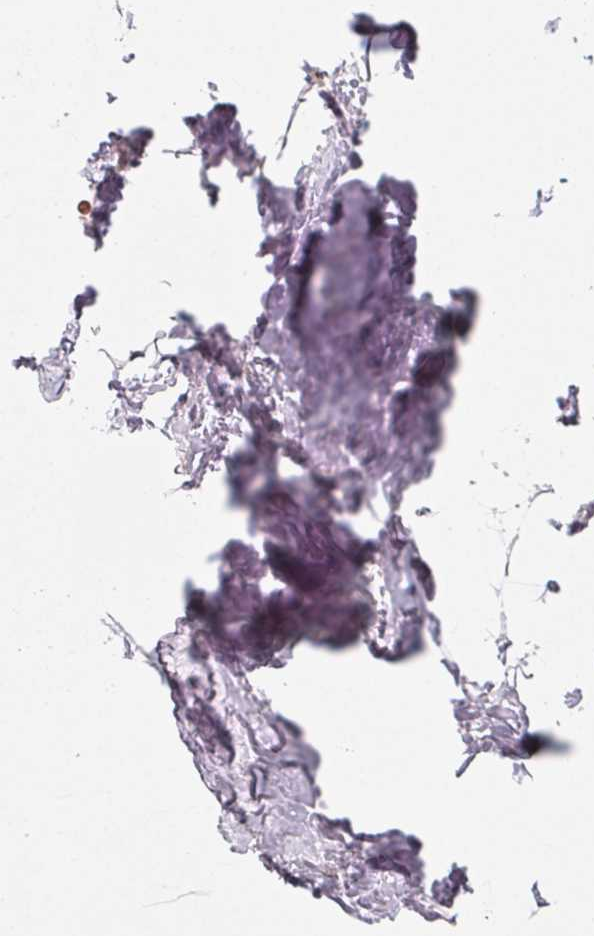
{"staining": {"intensity": "weak", "quantity": "<25%", "location": "cytoplasmic/membranous"}, "tissue": "breast", "cell_type": "Adipocytes", "image_type": "normal", "snomed": [{"axis": "morphology", "description": "Normal tissue, NOS"}, {"axis": "topography", "description": "Breast"}], "caption": "This is a micrograph of IHC staining of unremarkable breast, which shows no positivity in adipocytes. (DAB immunohistochemistry, high magnification).", "gene": "CCDC96", "patient": {"sex": "female", "age": 32}}